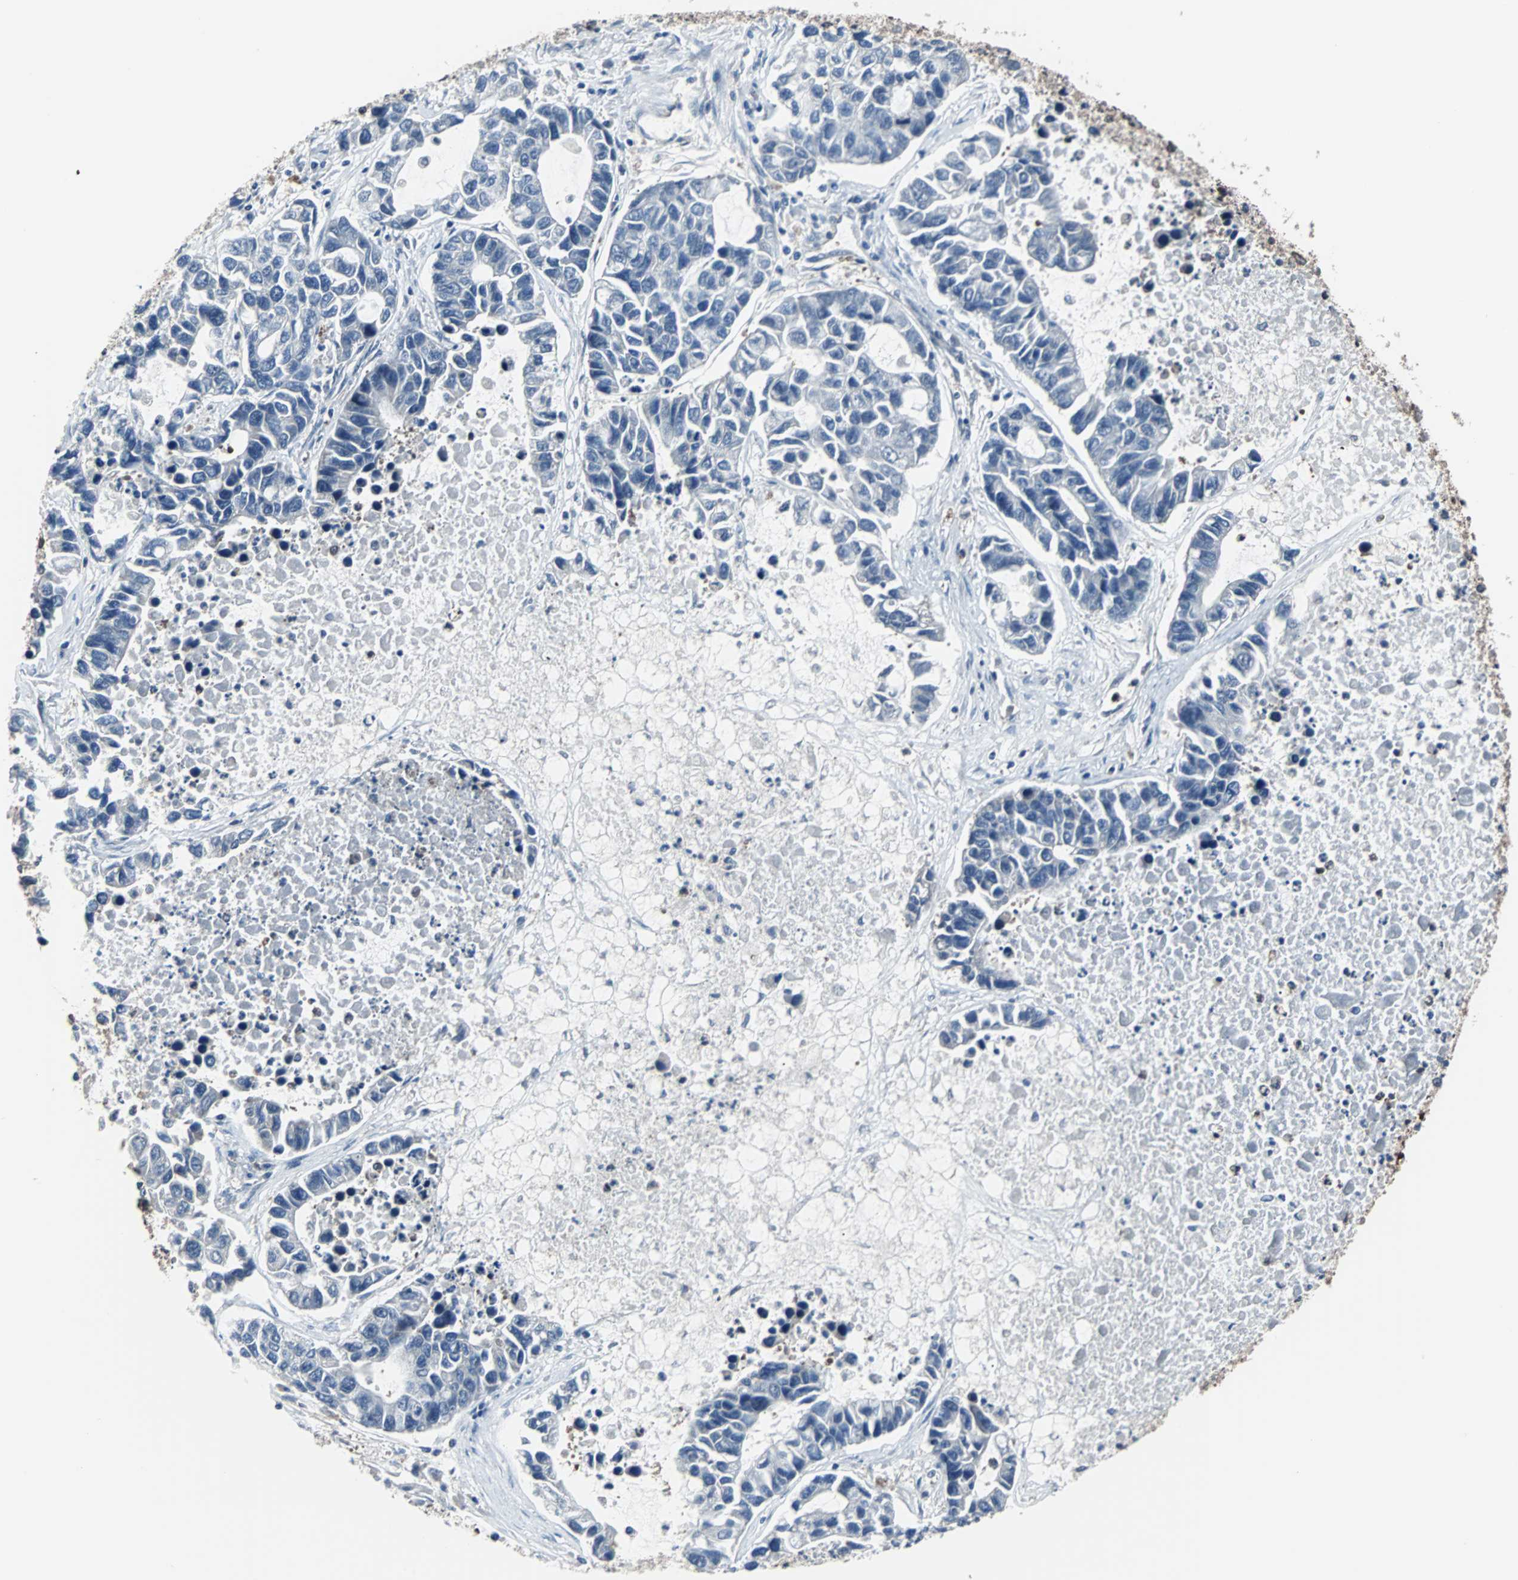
{"staining": {"intensity": "negative", "quantity": "none", "location": "none"}, "tissue": "lung cancer", "cell_type": "Tumor cells", "image_type": "cancer", "snomed": [{"axis": "morphology", "description": "Adenocarcinoma, NOS"}, {"axis": "topography", "description": "Lung"}], "caption": "A histopathology image of human lung cancer is negative for staining in tumor cells. Brightfield microscopy of immunohistochemistry stained with DAB (brown) and hematoxylin (blue), captured at high magnification.", "gene": "PAK1", "patient": {"sex": "female", "age": 51}}